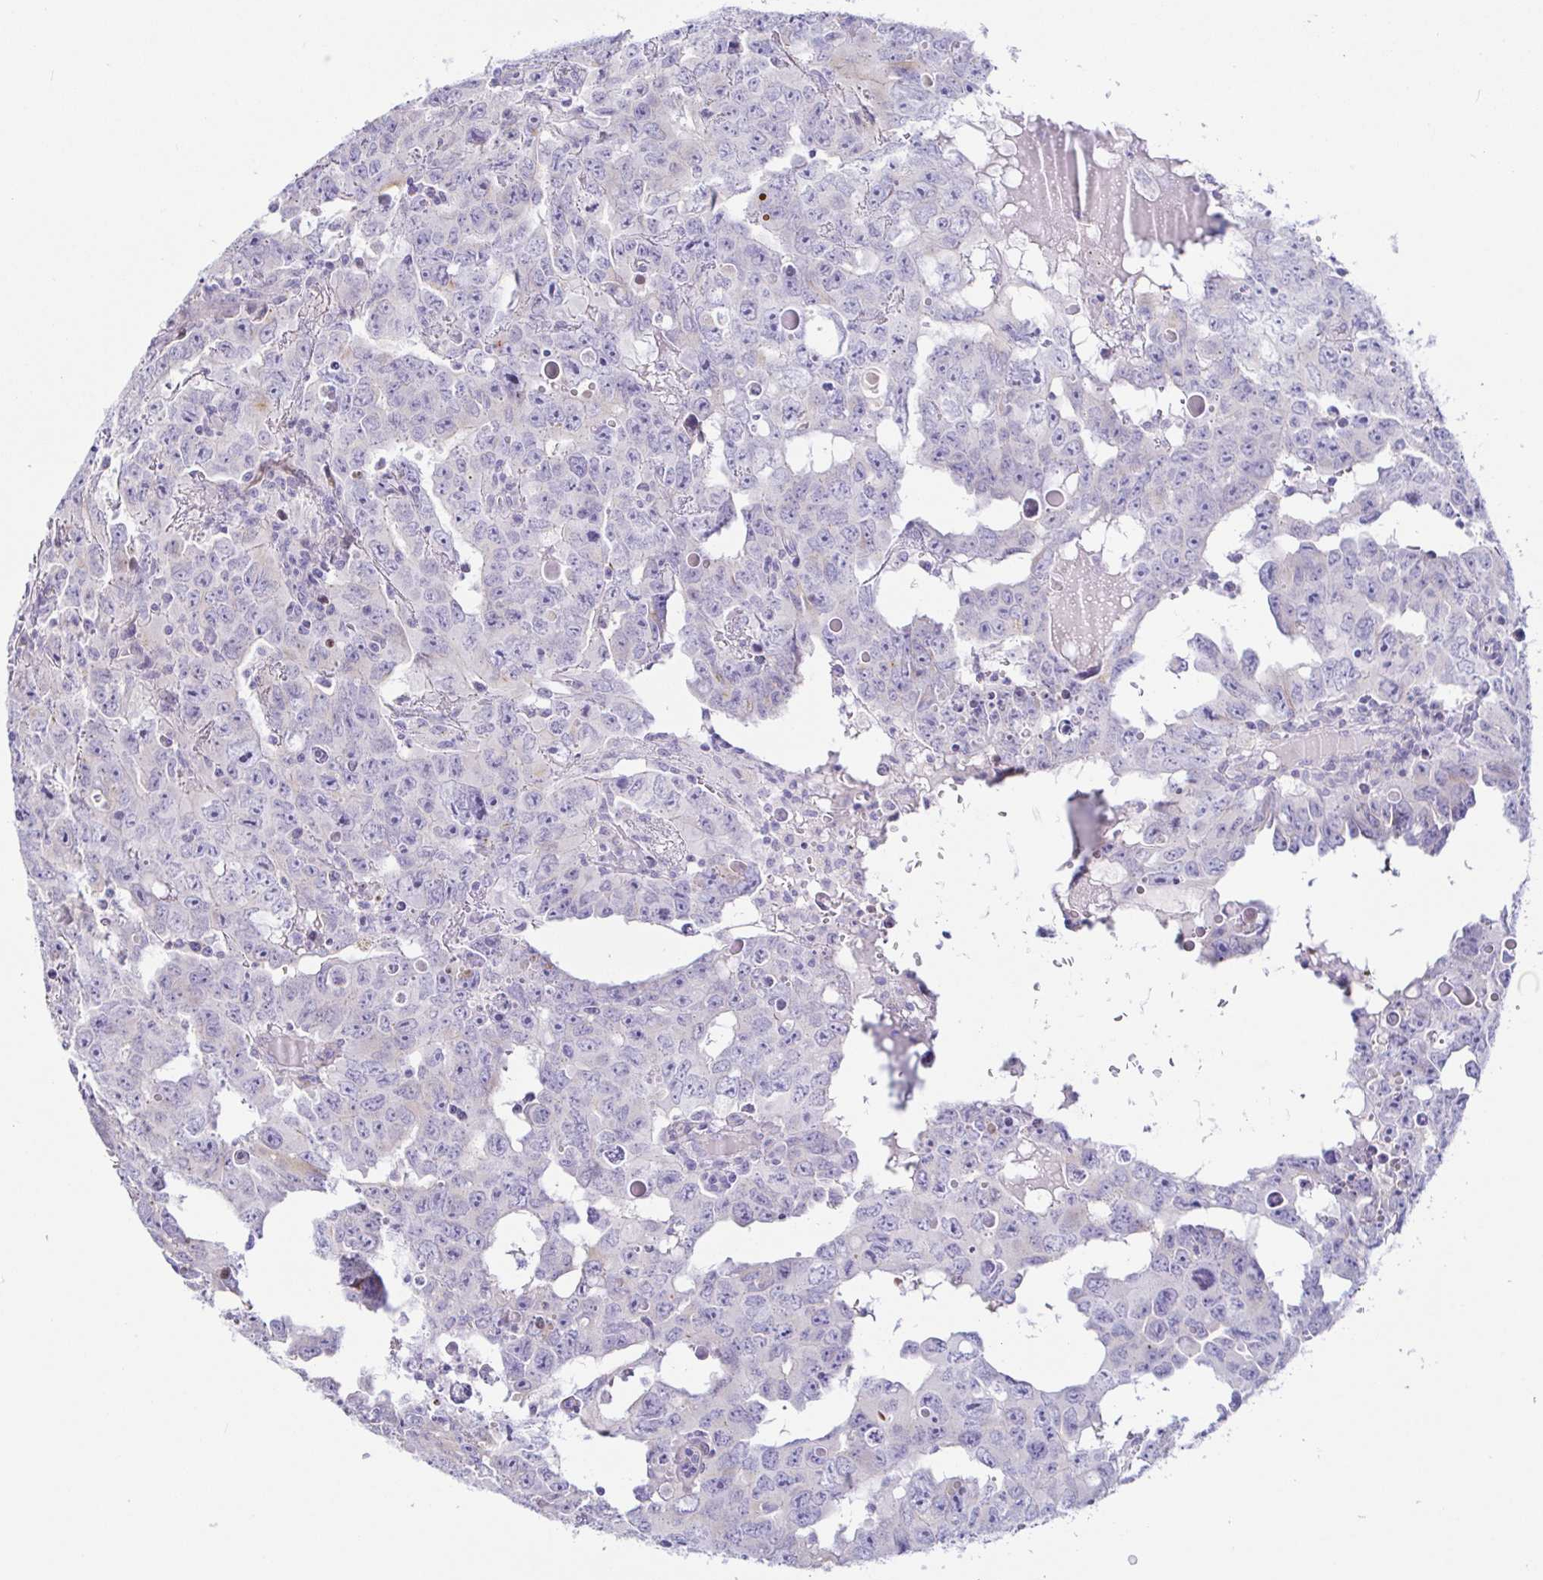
{"staining": {"intensity": "negative", "quantity": "none", "location": "none"}, "tissue": "testis cancer", "cell_type": "Tumor cells", "image_type": "cancer", "snomed": [{"axis": "morphology", "description": "Carcinoma, Embryonal, NOS"}, {"axis": "topography", "description": "Testis"}], "caption": "IHC histopathology image of neoplastic tissue: human testis cancer (embryonal carcinoma) stained with DAB (3,3'-diaminobenzidine) exhibits no significant protein positivity in tumor cells.", "gene": "PINLYP", "patient": {"sex": "male", "age": 22}}